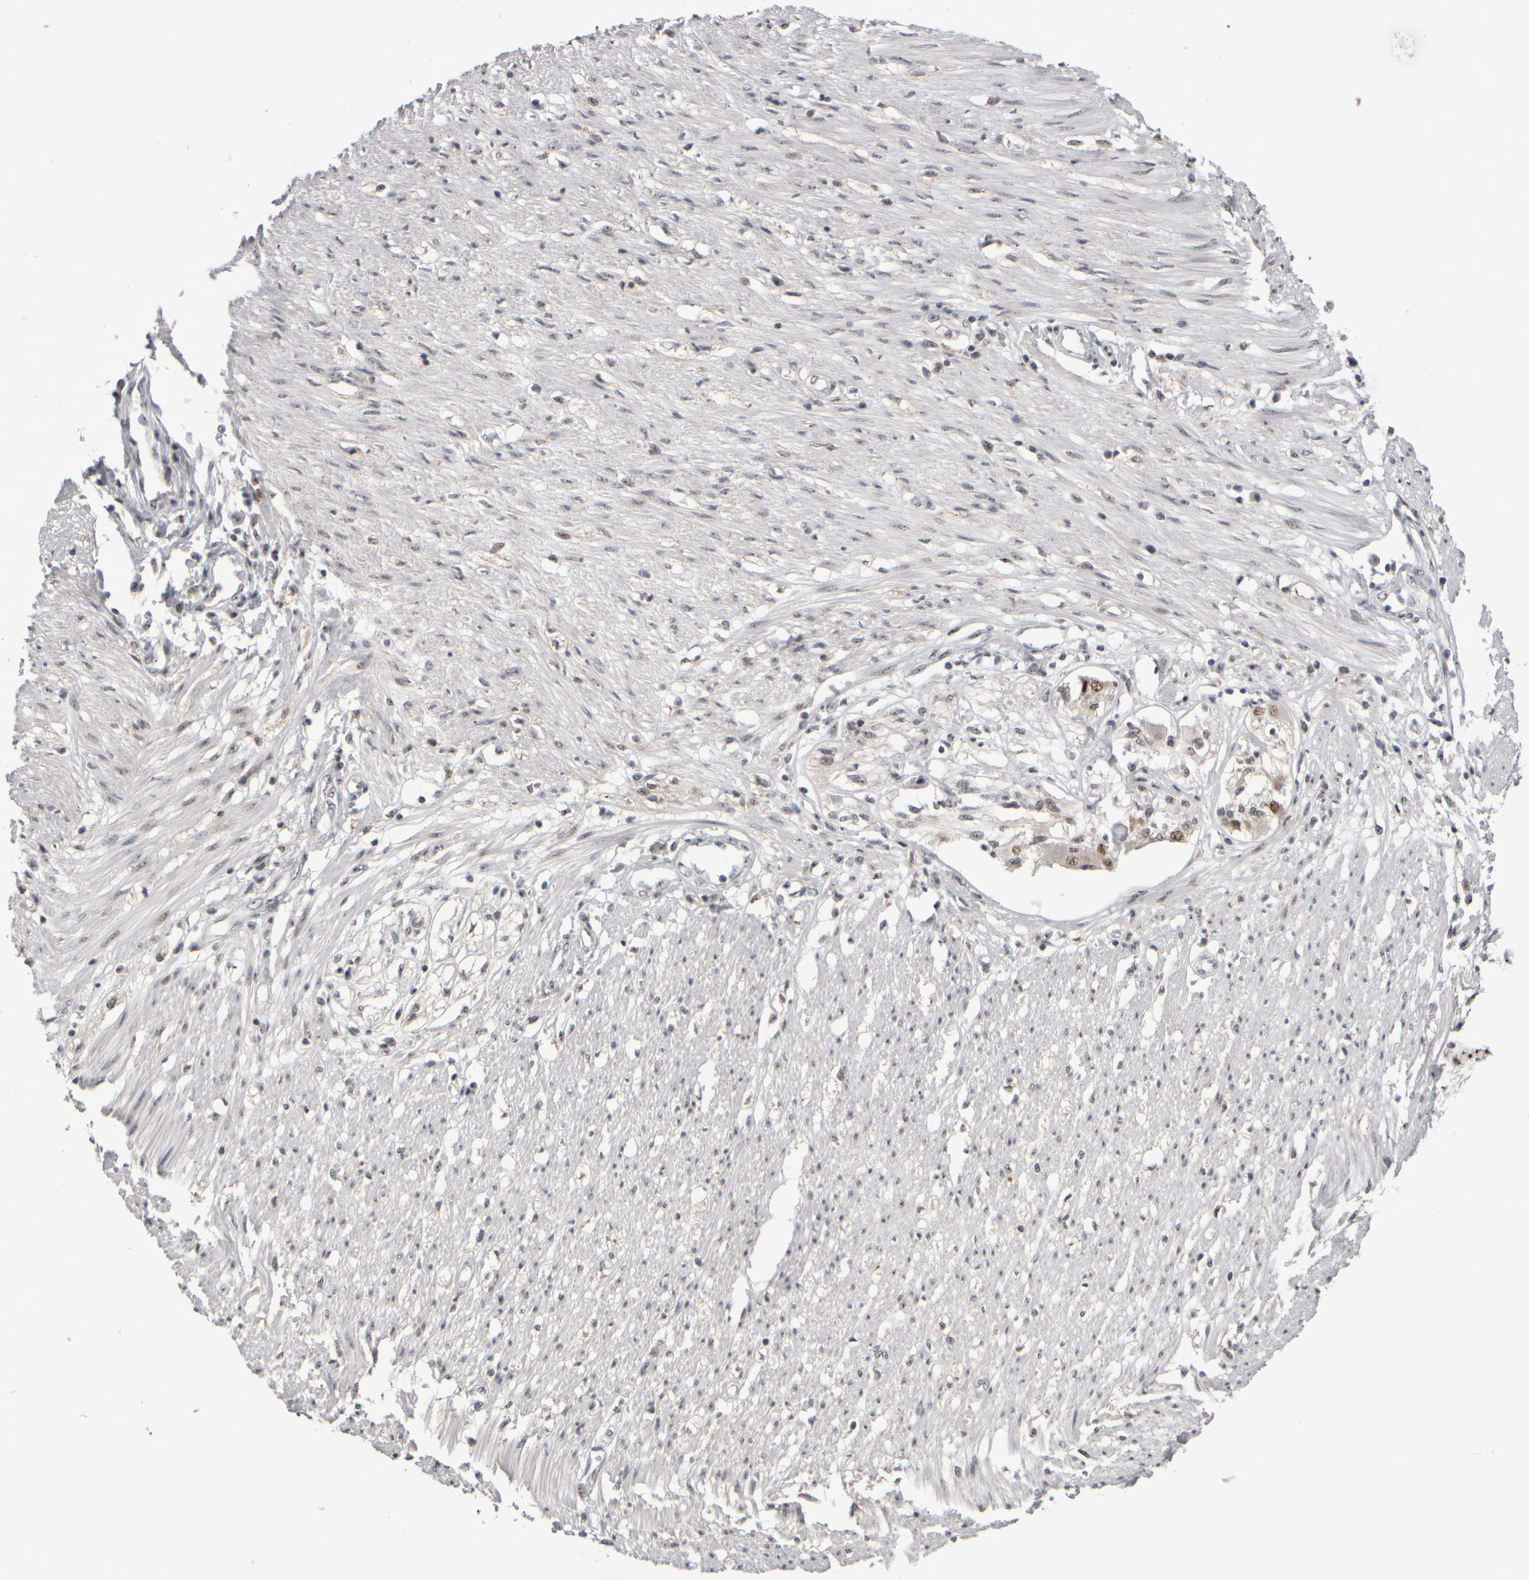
{"staining": {"intensity": "strong", "quantity": "<25%", "location": "nuclear"}, "tissue": "soft tissue", "cell_type": "Chondrocytes", "image_type": "normal", "snomed": [{"axis": "morphology", "description": "Normal tissue, NOS"}, {"axis": "morphology", "description": "Adenocarcinoma, NOS"}, {"axis": "topography", "description": "Colon"}, {"axis": "topography", "description": "Peripheral nerve tissue"}], "caption": "DAB immunohistochemical staining of unremarkable soft tissue shows strong nuclear protein expression in about <25% of chondrocytes. Nuclei are stained in blue.", "gene": "SURF6", "patient": {"sex": "male", "age": 14}}